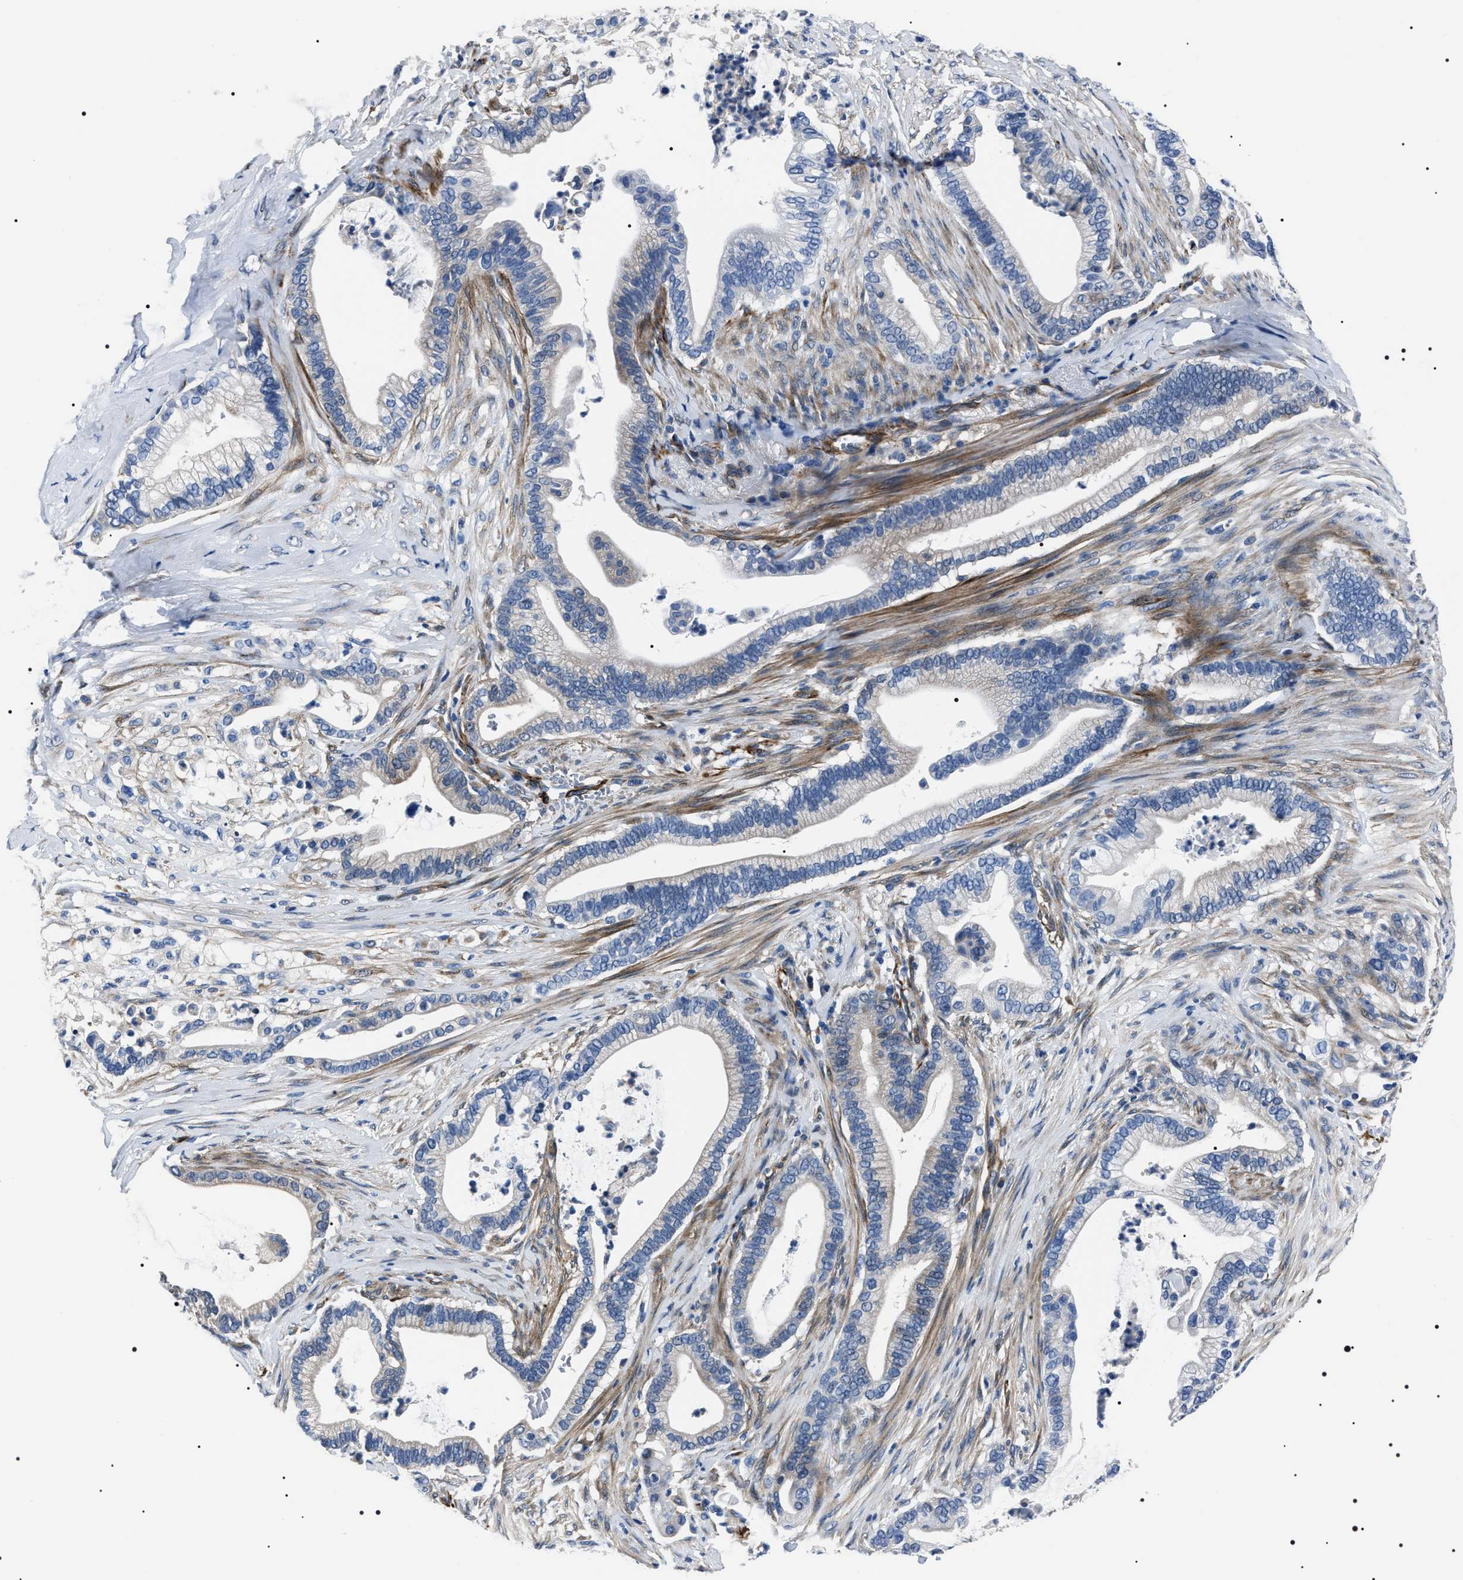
{"staining": {"intensity": "negative", "quantity": "none", "location": "none"}, "tissue": "pancreatic cancer", "cell_type": "Tumor cells", "image_type": "cancer", "snomed": [{"axis": "morphology", "description": "Adenocarcinoma, NOS"}, {"axis": "topography", "description": "Pancreas"}], "caption": "A photomicrograph of adenocarcinoma (pancreatic) stained for a protein reveals no brown staining in tumor cells.", "gene": "BAG2", "patient": {"sex": "male", "age": 69}}